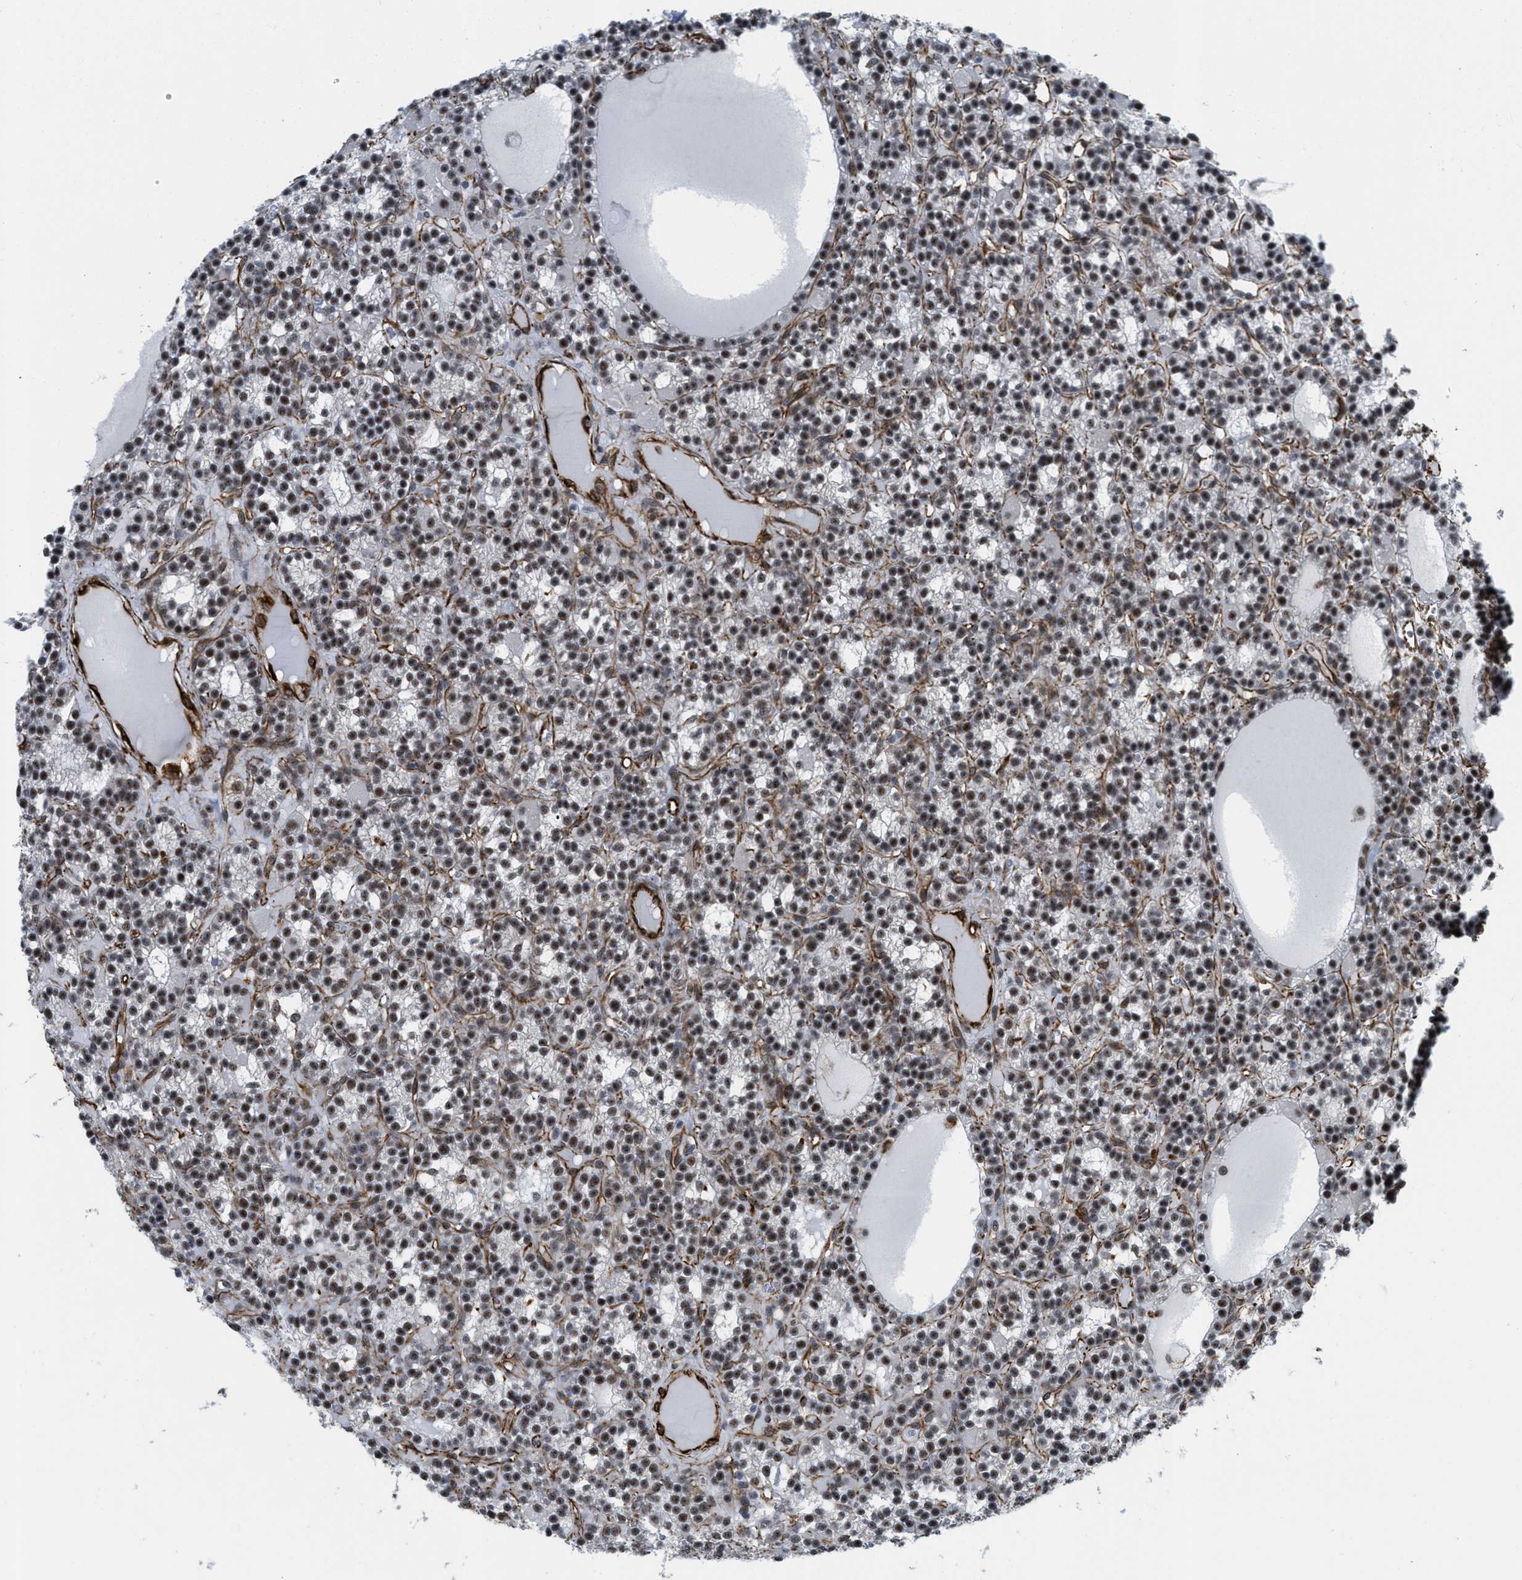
{"staining": {"intensity": "moderate", "quantity": ">75%", "location": "nuclear"}, "tissue": "parathyroid gland", "cell_type": "Glandular cells", "image_type": "normal", "snomed": [{"axis": "morphology", "description": "Normal tissue, NOS"}, {"axis": "morphology", "description": "Adenoma, NOS"}, {"axis": "topography", "description": "Parathyroid gland"}], "caption": "Immunohistochemical staining of unremarkable parathyroid gland exhibits medium levels of moderate nuclear expression in about >75% of glandular cells. (brown staining indicates protein expression, while blue staining denotes nuclei).", "gene": "LRRC8B", "patient": {"sex": "female", "age": 58}}